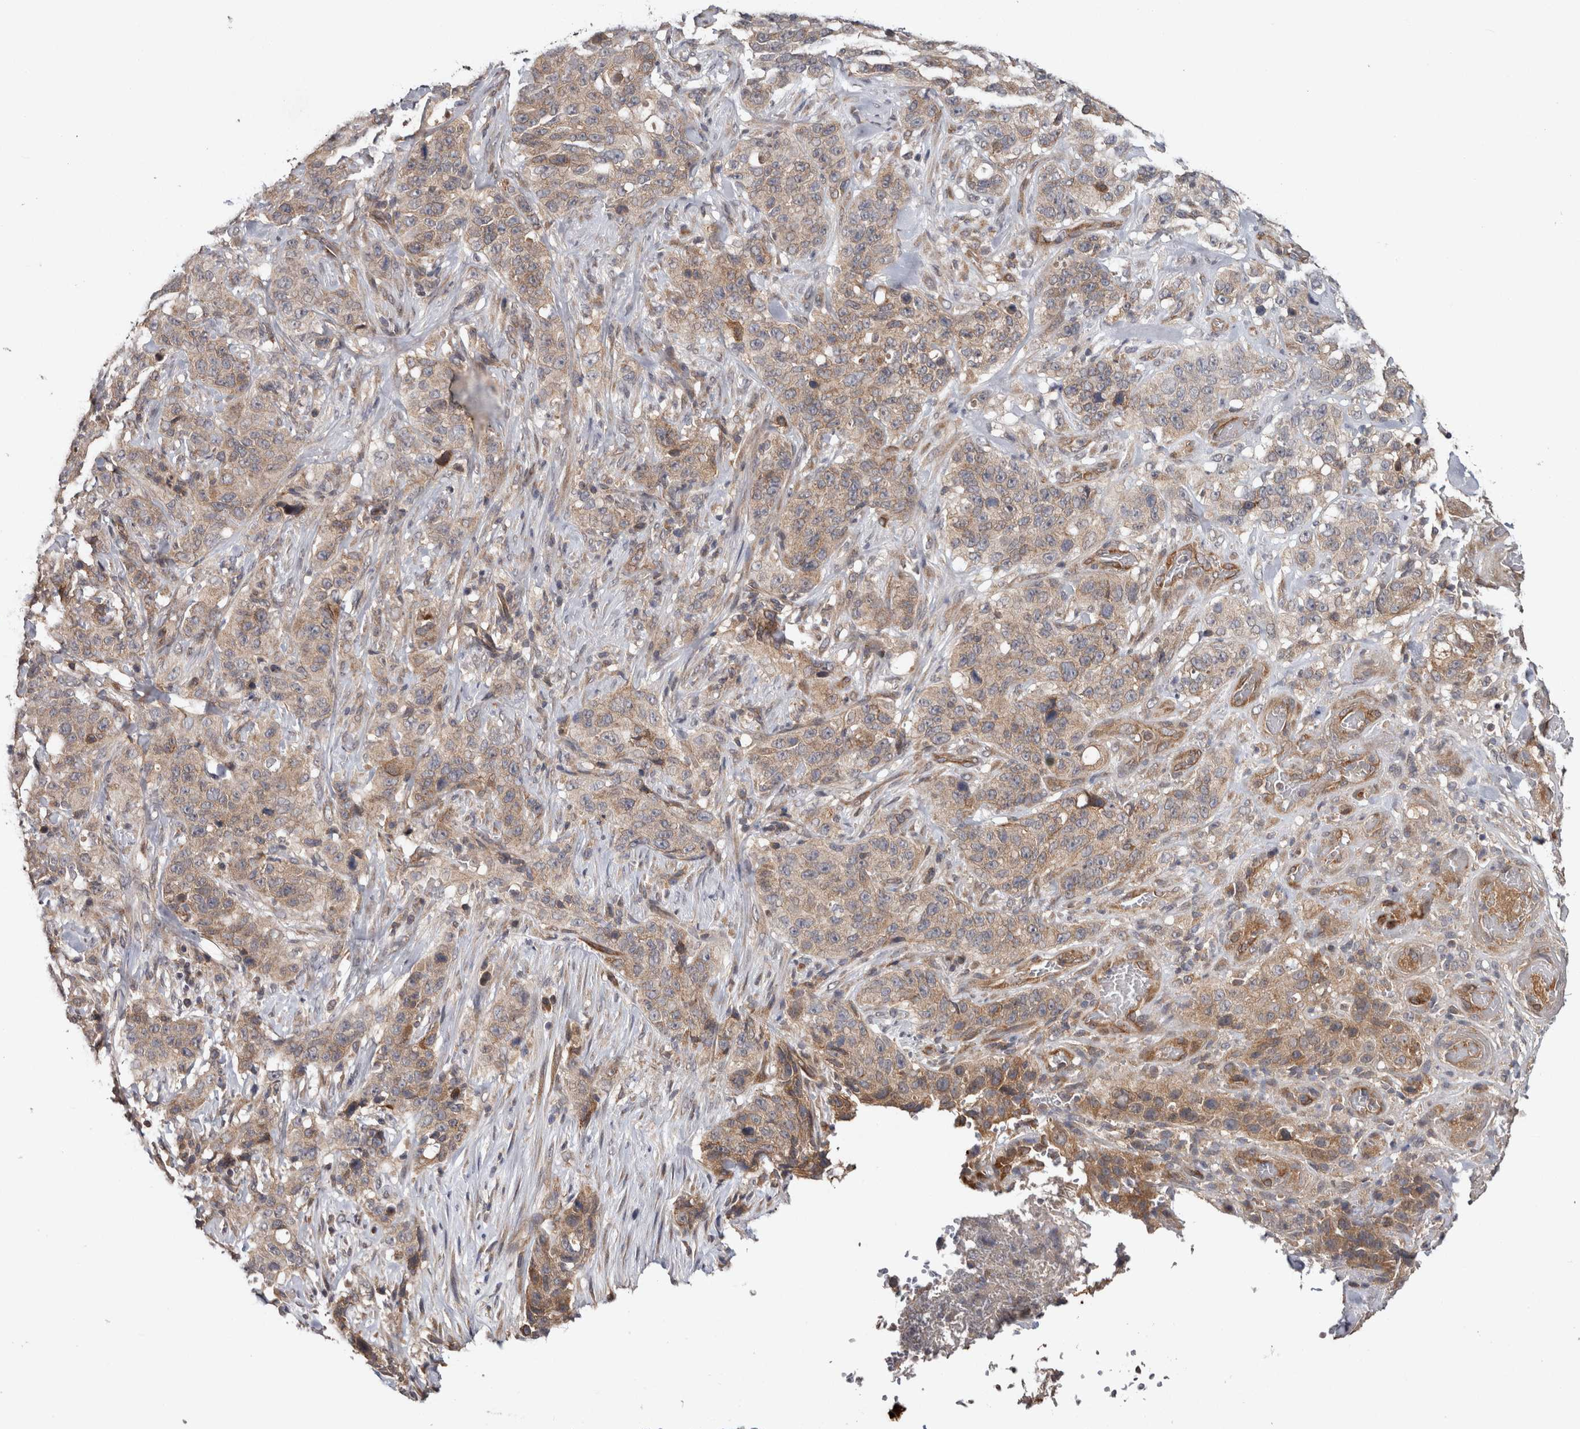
{"staining": {"intensity": "weak", "quantity": "25%-75%", "location": "cytoplasmic/membranous"}, "tissue": "stomach cancer", "cell_type": "Tumor cells", "image_type": "cancer", "snomed": [{"axis": "morphology", "description": "Adenocarcinoma, NOS"}, {"axis": "topography", "description": "Stomach"}], "caption": "Immunohistochemical staining of human adenocarcinoma (stomach) reveals low levels of weak cytoplasmic/membranous staining in about 25%-75% of tumor cells.", "gene": "HMOX2", "patient": {"sex": "male", "age": 48}}